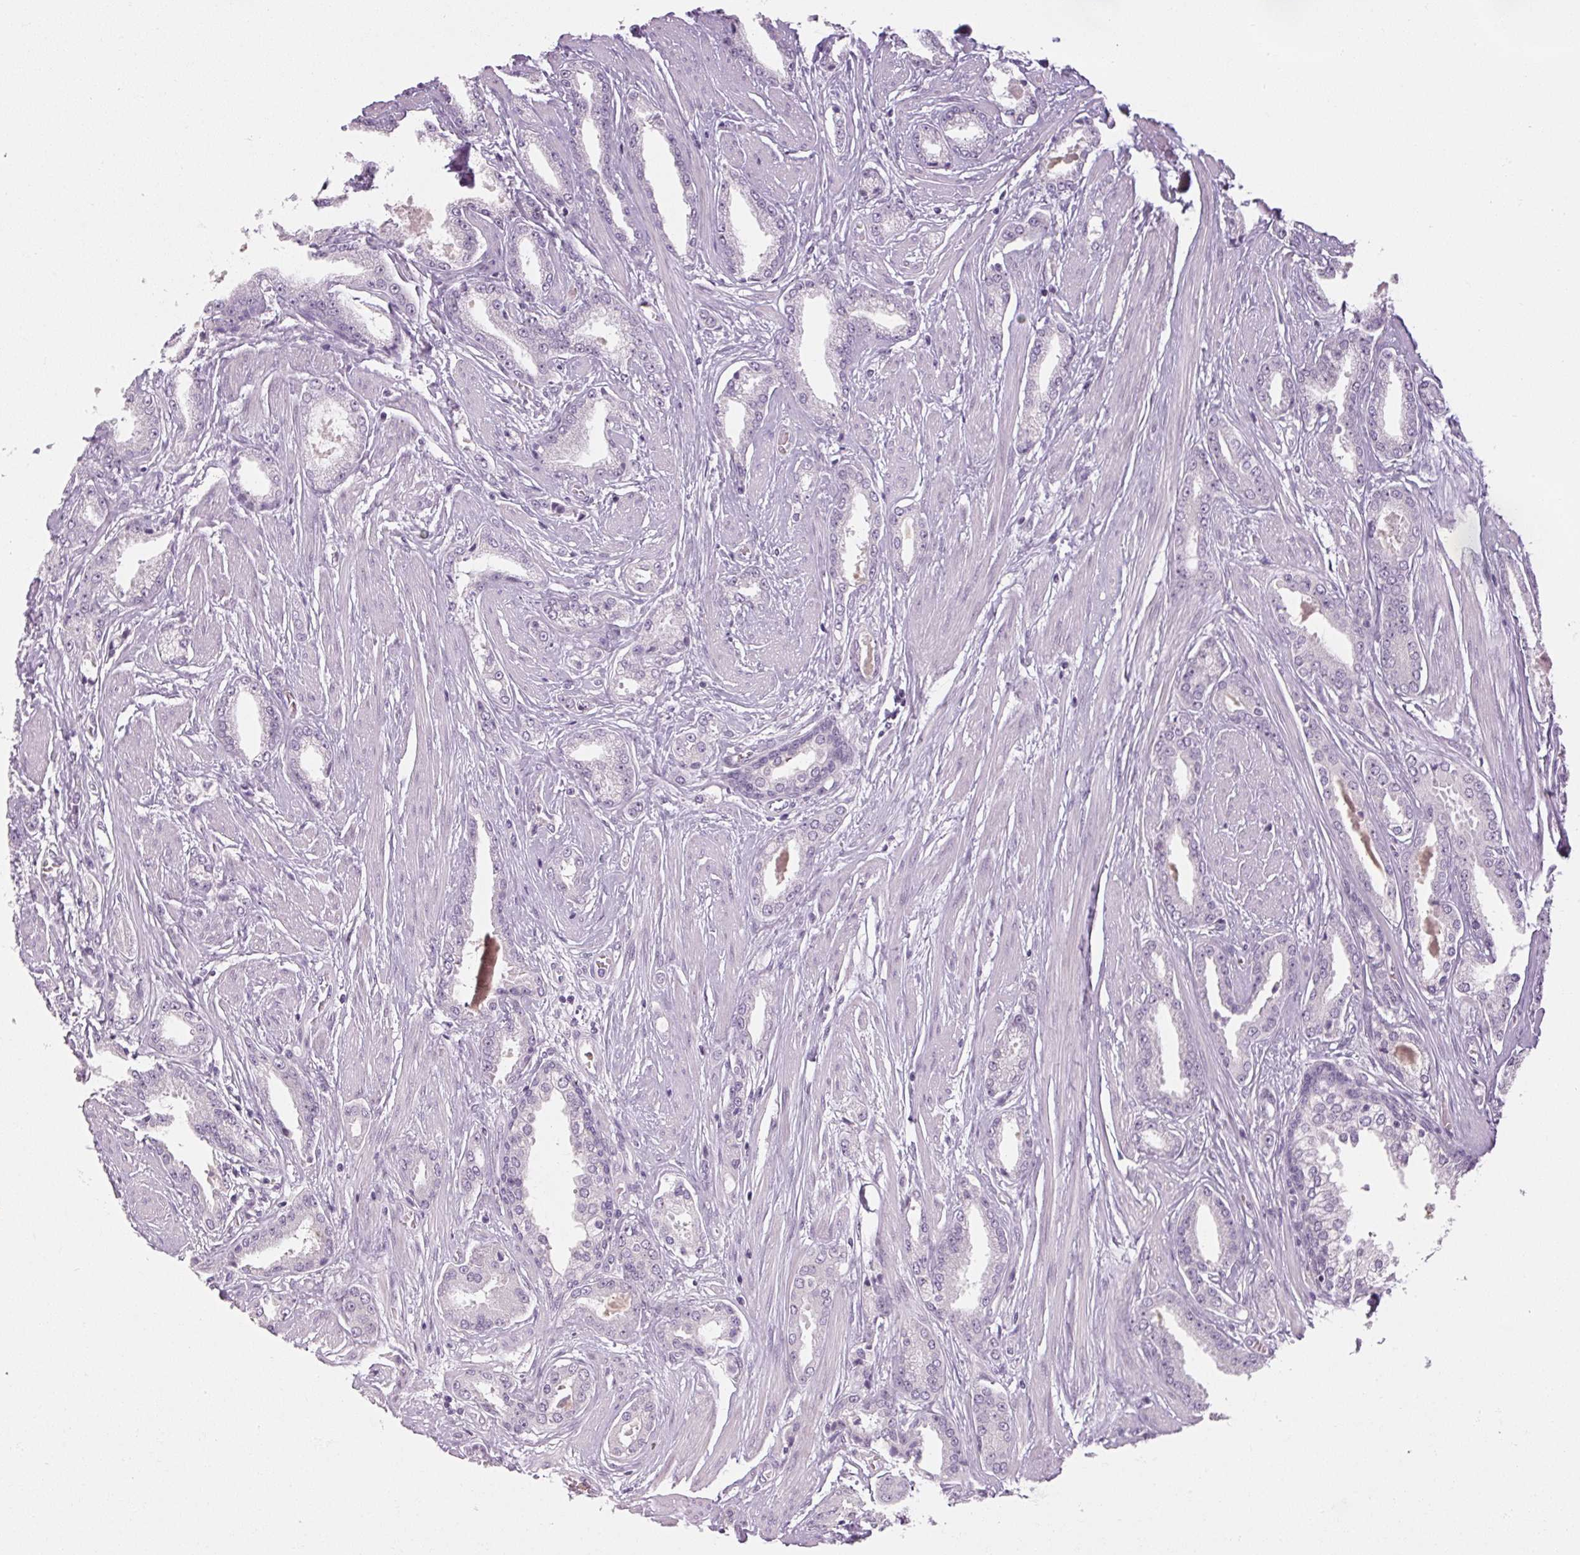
{"staining": {"intensity": "negative", "quantity": "none", "location": "none"}, "tissue": "prostate cancer", "cell_type": "Tumor cells", "image_type": "cancer", "snomed": [{"axis": "morphology", "description": "Adenocarcinoma, Low grade"}, {"axis": "topography", "description": "Prostate"}], "caption": "A micrograph of human prostate cancer is negative for staining in tumor cells.", "gene": "SGF29", "patient": {"sex": "male", "age": 42}}